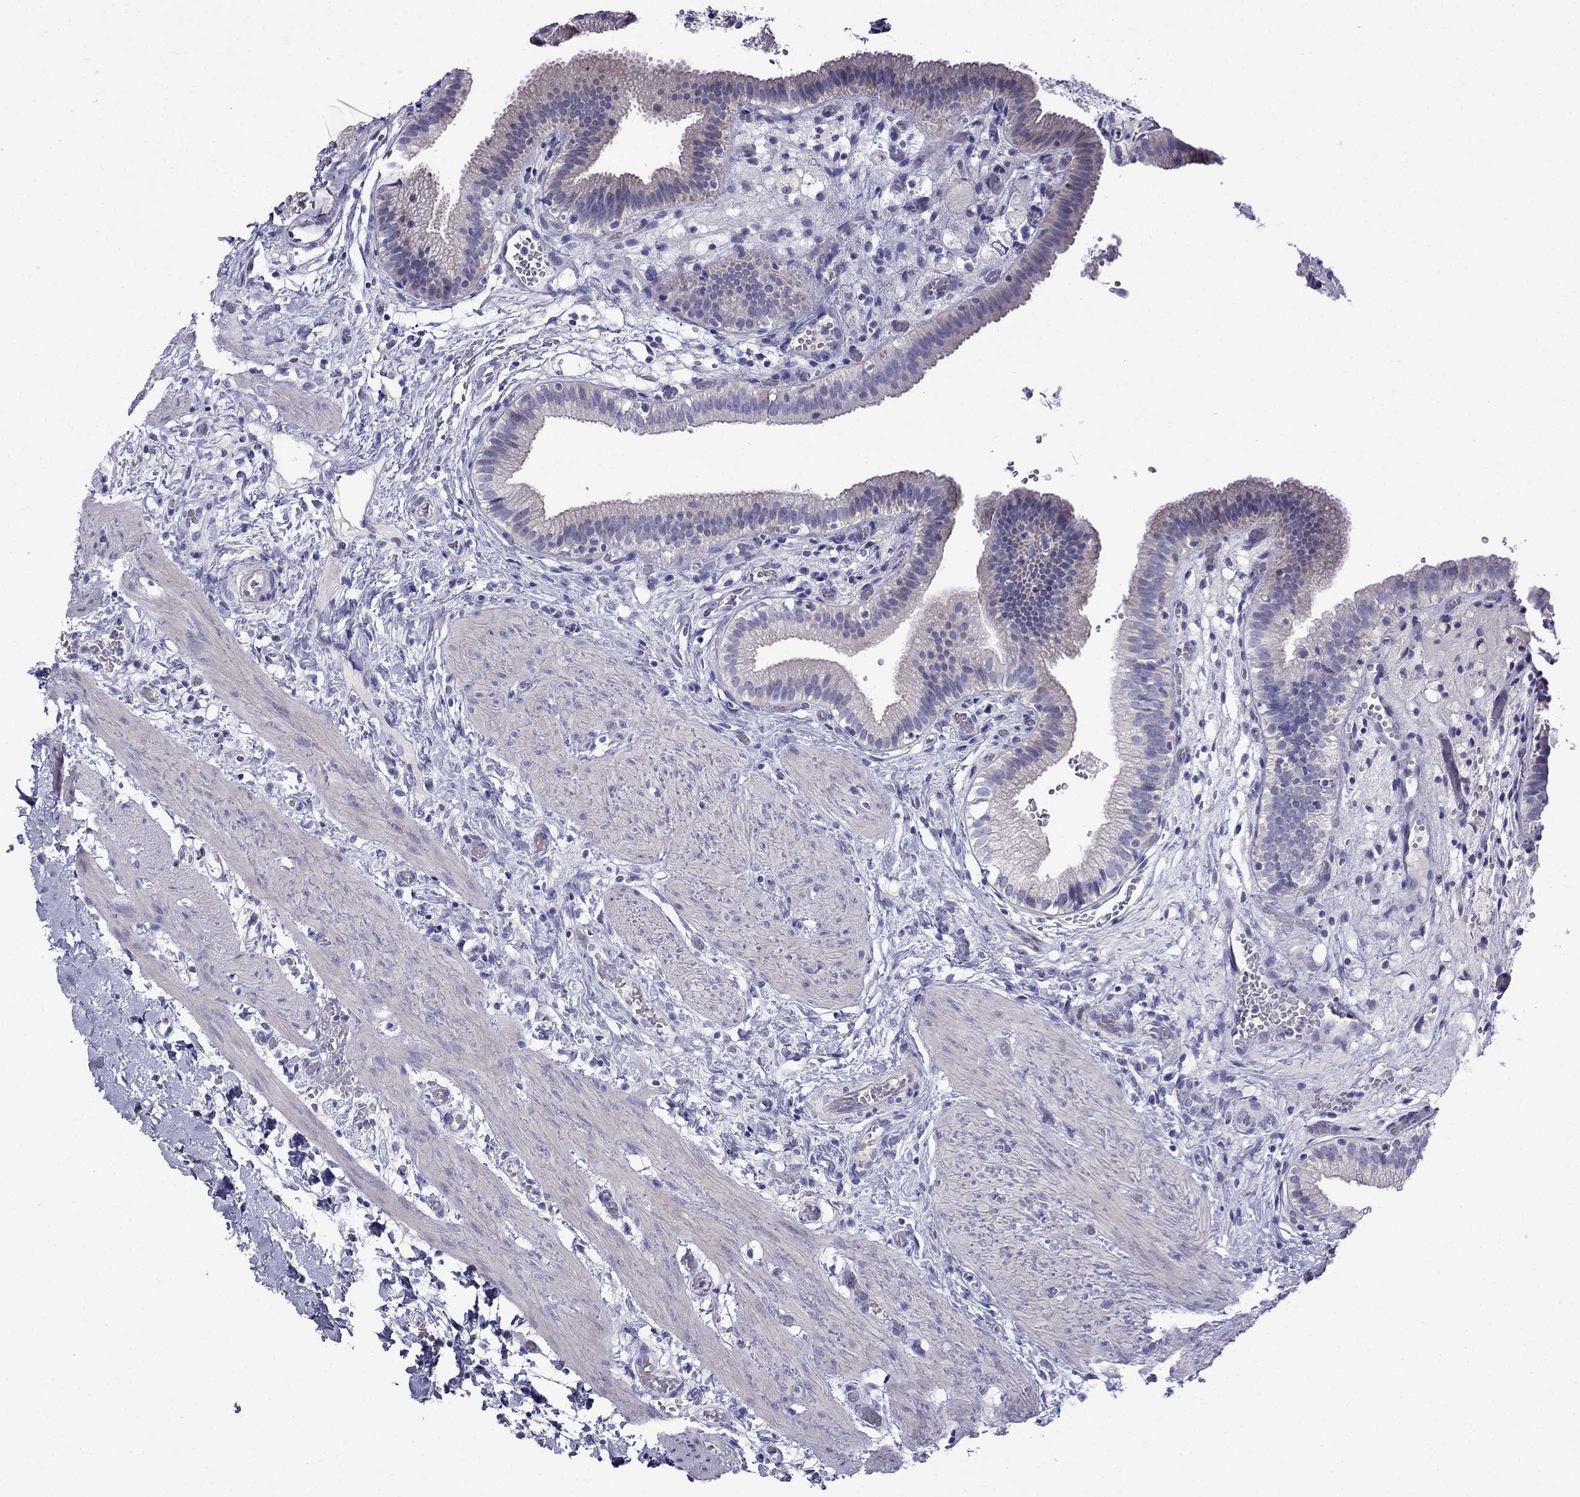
{"staining": {"intensity": "negative", "quantity": "none", "location": "none"}, "tissue": "gallbladder", "cell_type": "Glandular cells", "image_type": "normal", "snomed": [{"axis": "morphology", "description": "Normal tissue, NOS"}, {"axis": "topography", "description": "Gallbladder"}], "caption": "Gallbladder stained for a protein using immunohistochemistry displays no positivity glandular cells.", "gene": "PATE1", "patient": {"sex": "female", "age": 24}}